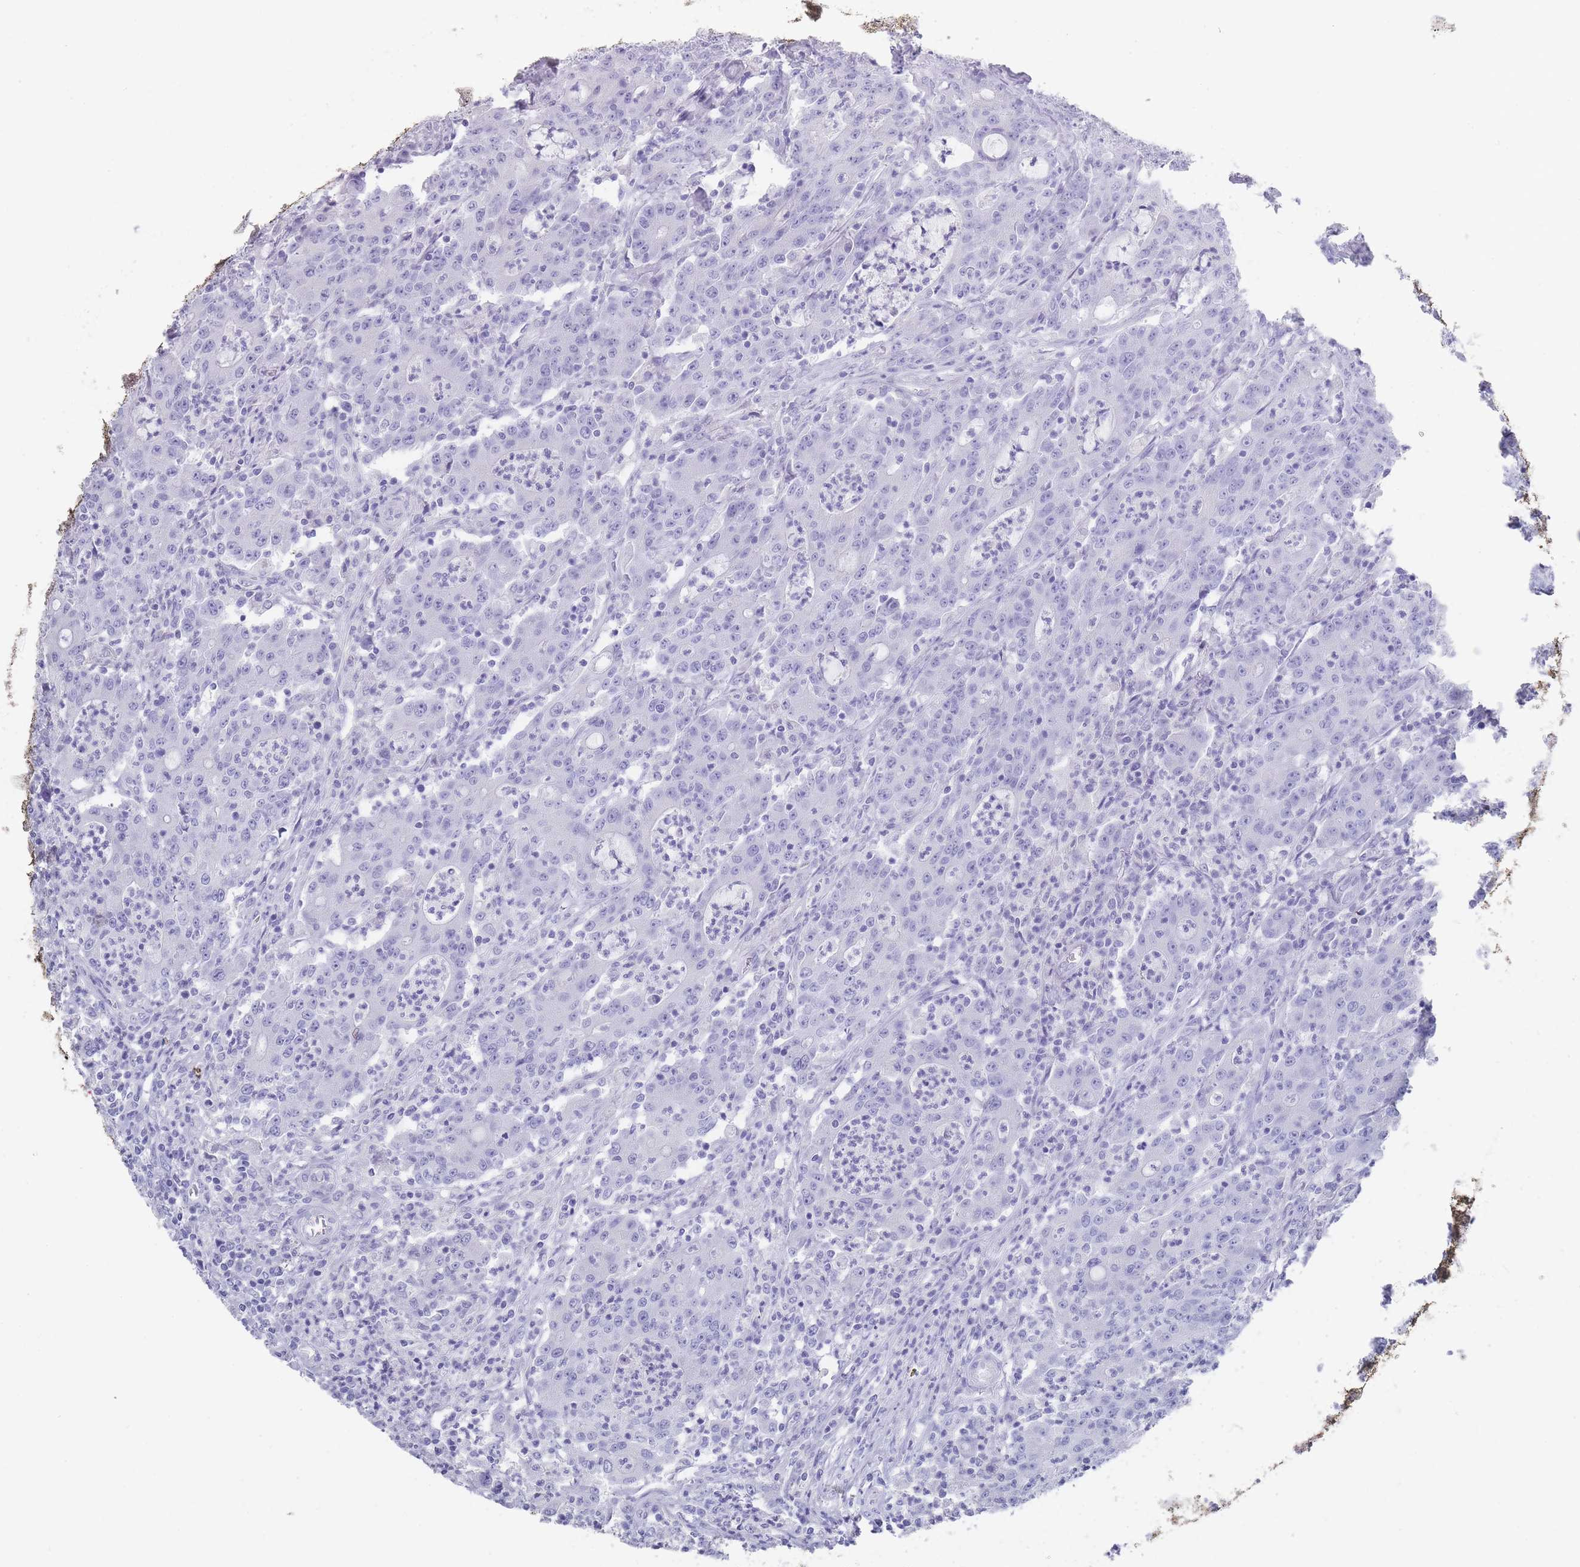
{"staining": {"intensity": "negative", "quantity": "none", "location": "none"}, "tissue": "colorectal cancer", "cell_type": "Tumor cells", "image_type": "cancer", "snomed": [{"axis": "morphology", "description": "Adenocarcinoma, NOS"}, {"axis": "topography", "description": "Colon"}], "caption": "DAB immunohistochemical staining of colorectal adenocarcinoma demonstrates no significant expression in tumor cells.", "gene": "RAB2B", "patient": {"sex": "male", "age": 83}}